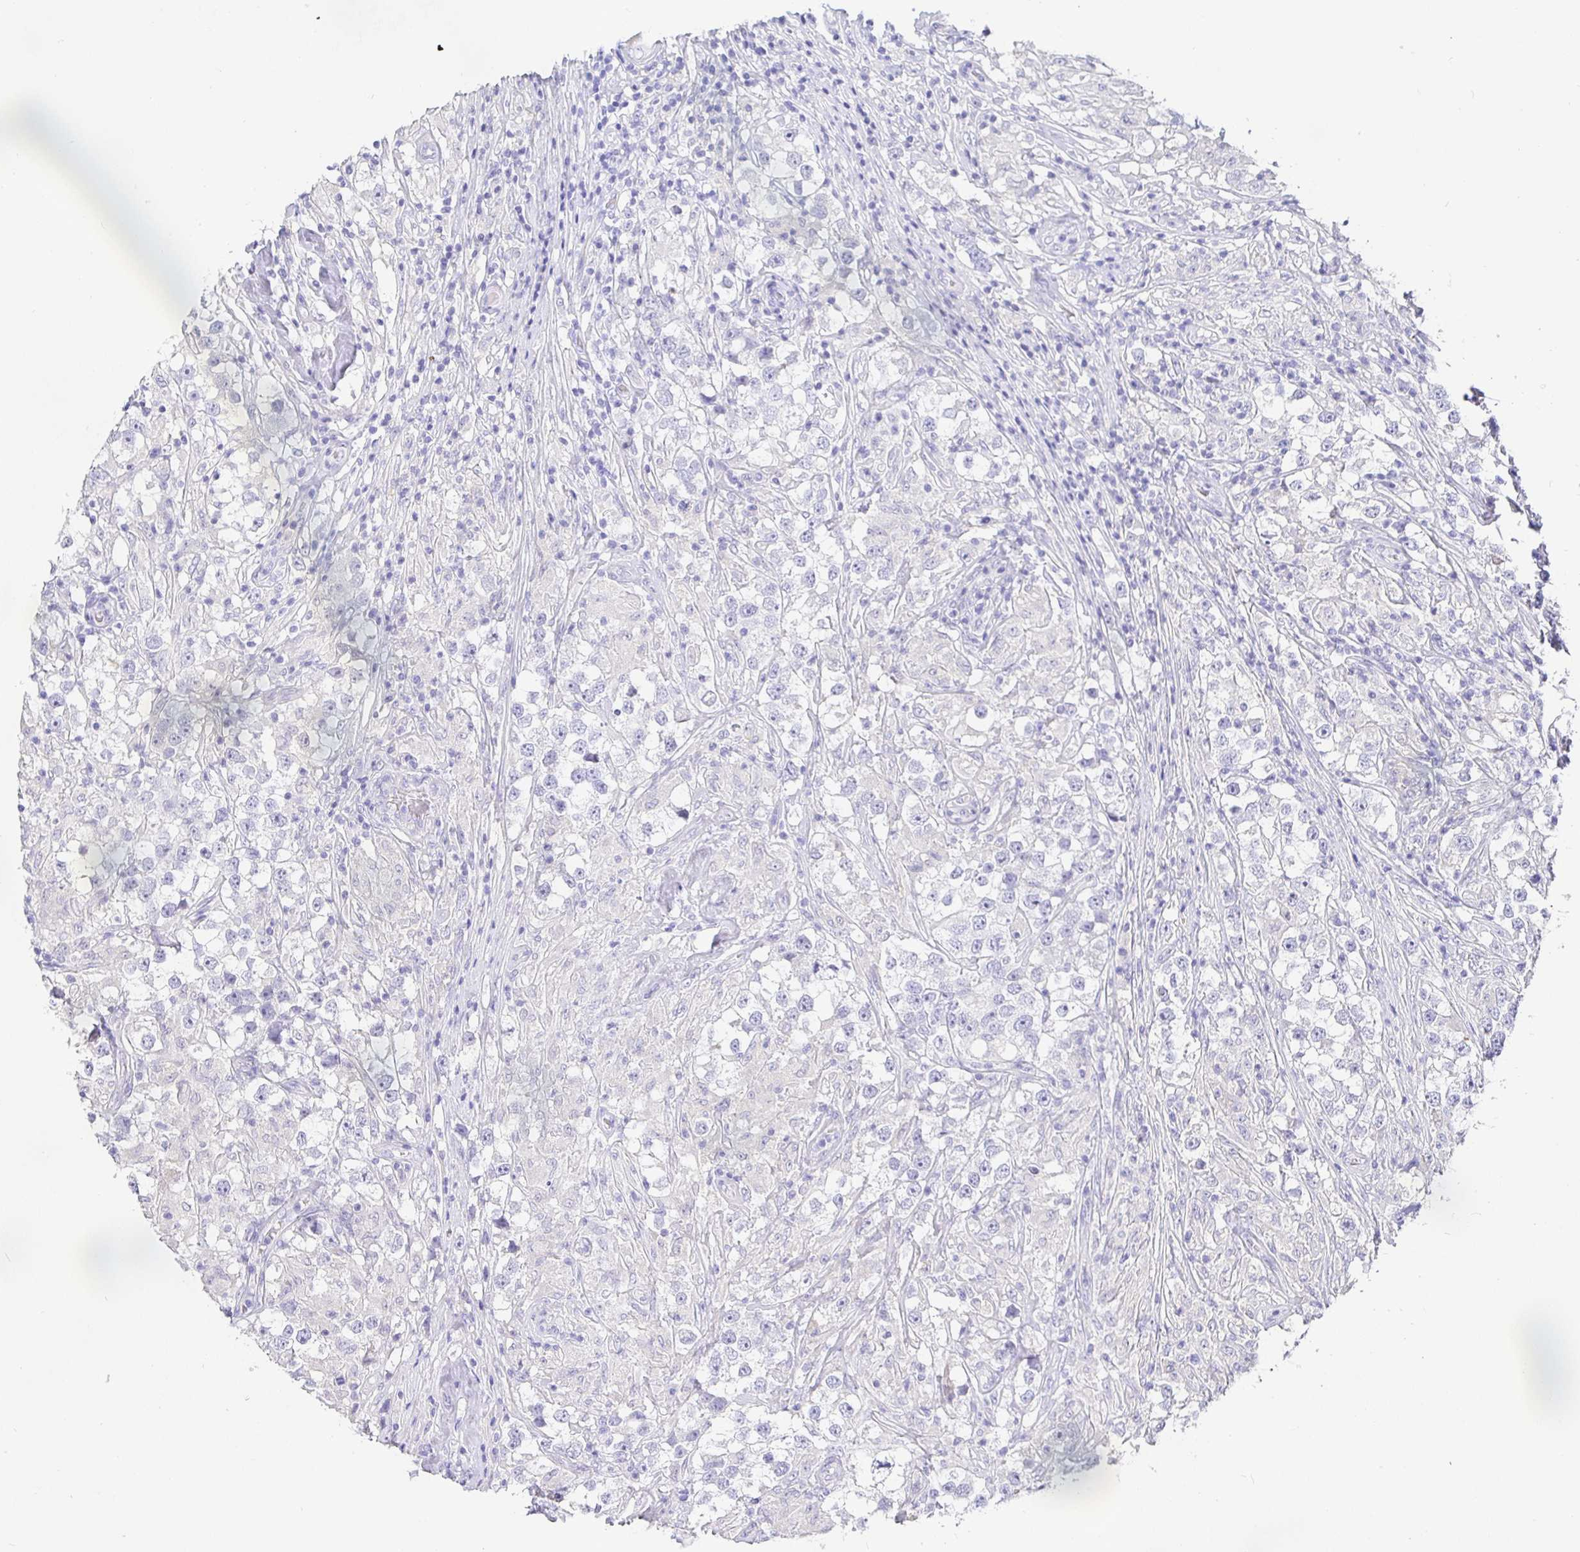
{"staining": {"intensity": "negative", "quantity": "none", "location": "none"}, "tissue": "testis cancer", "cell_type": "Tumor cells", "image_type": "cancer", "snomed": [{"axis": "morphology", "description": "Seminoma, NOS"}, {"axis": "topography", "description": "Testis"}], "caption": "Testis cancer (seminoma) was stained to show a protein in brown. There is no significant staining in tumor cells. (DAB (3,3'-diaminobenzidine) IHC, high magnification).", "gene": "TPTE", "patient": {"sex": "male", "age": 46}}